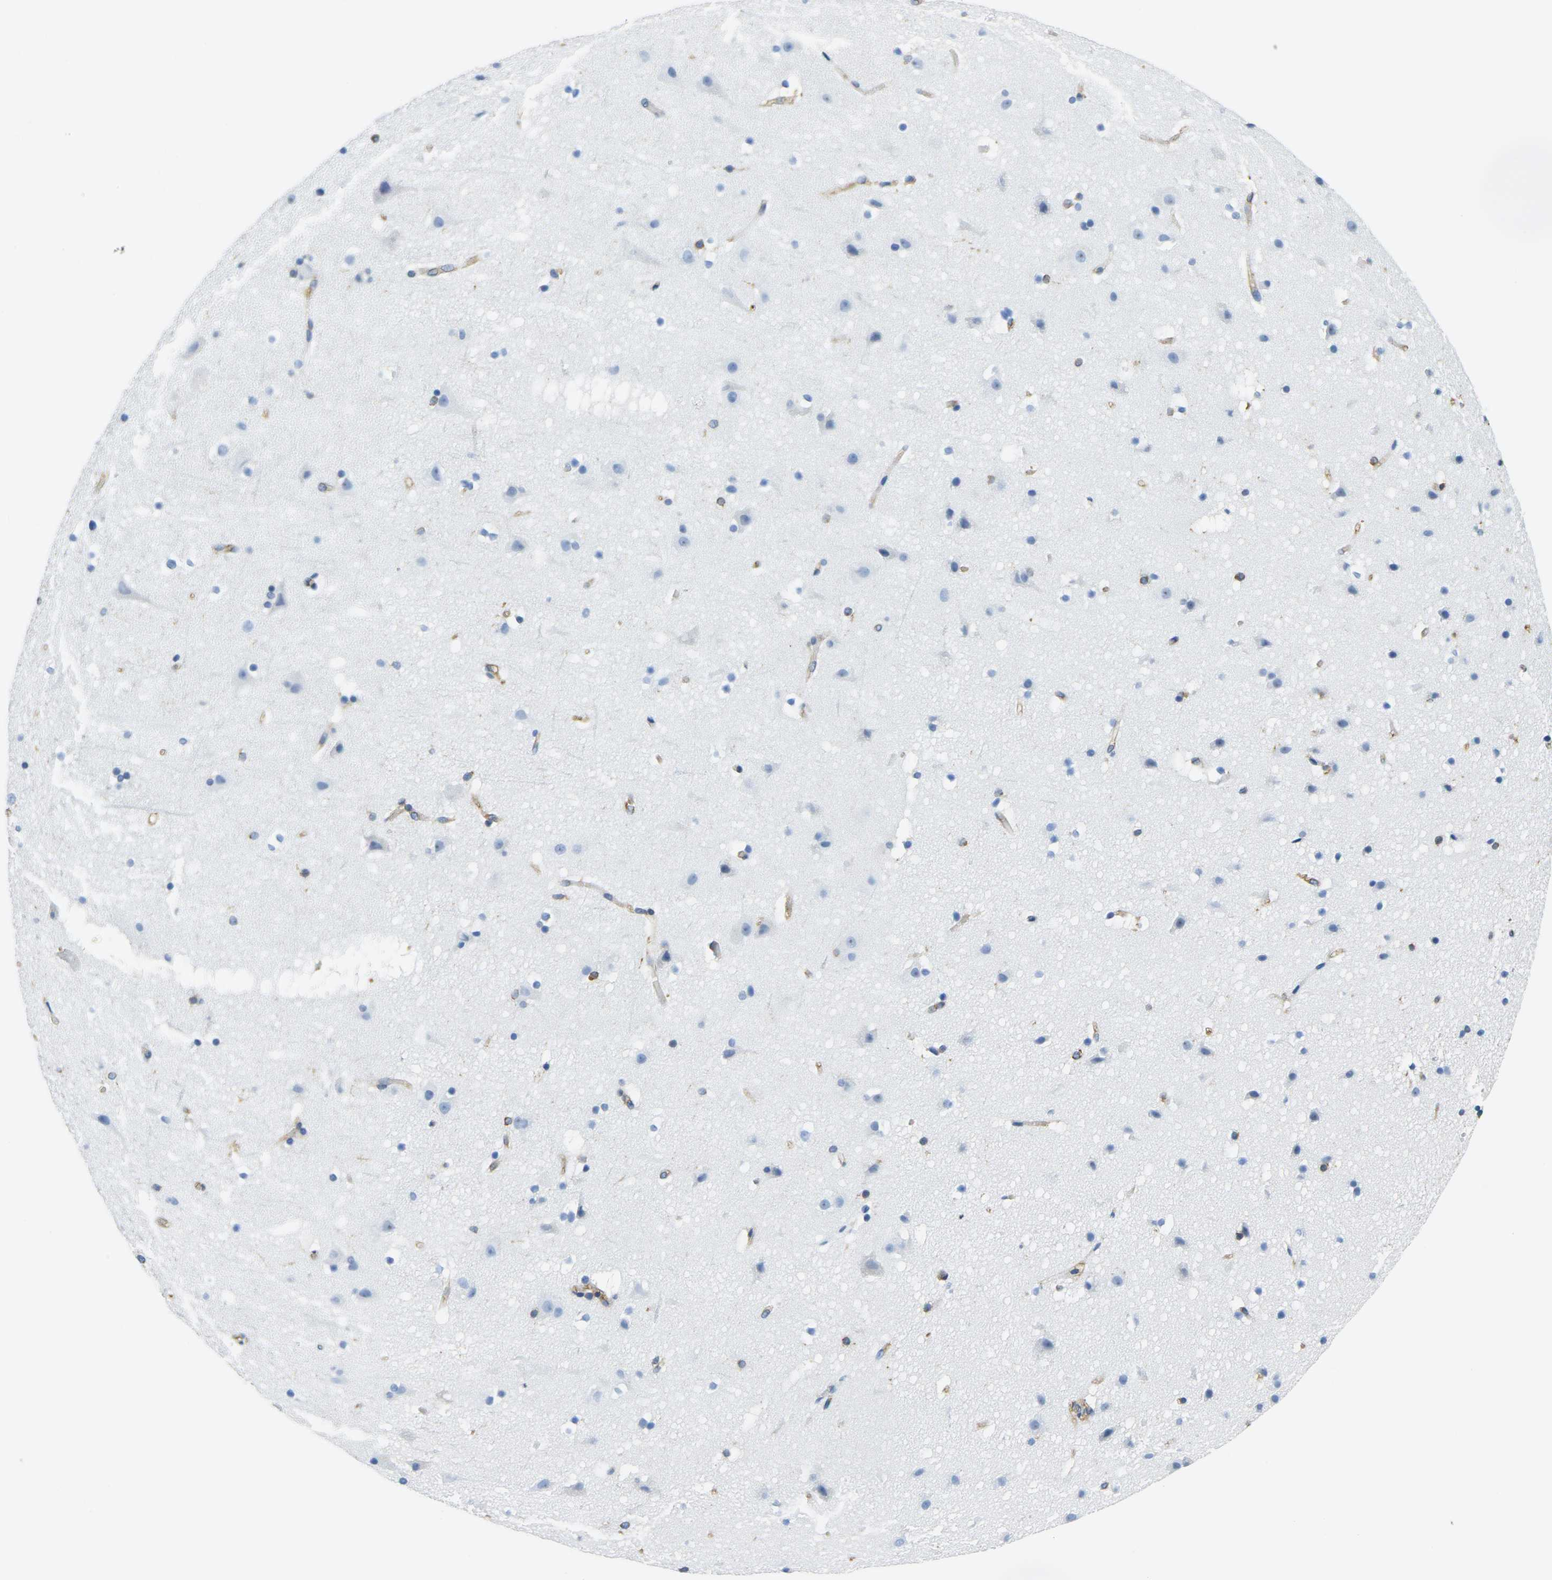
{"staining": {"intensity": "moderate", "quantity": ">75%", "location": "cytoplasmic/membranous"}, "tissue": "cerebral cortex", "cell_type": "Endothelial cells", "image_type": "normal", "snomed": [{"axis": "morphology", "description": "Normal tissue, NOS"}, {"axis": "topography", "description": "Cerebral cortex"}], "caption": "Unremarkable cerebral cortex shows moderate cytoplasmic/membranous positivity in about >75% of endothelial cells, visualized by immunohistochemistry.", "gene": "FAM110D", "patient": {"sex": "male", "age": 45}}